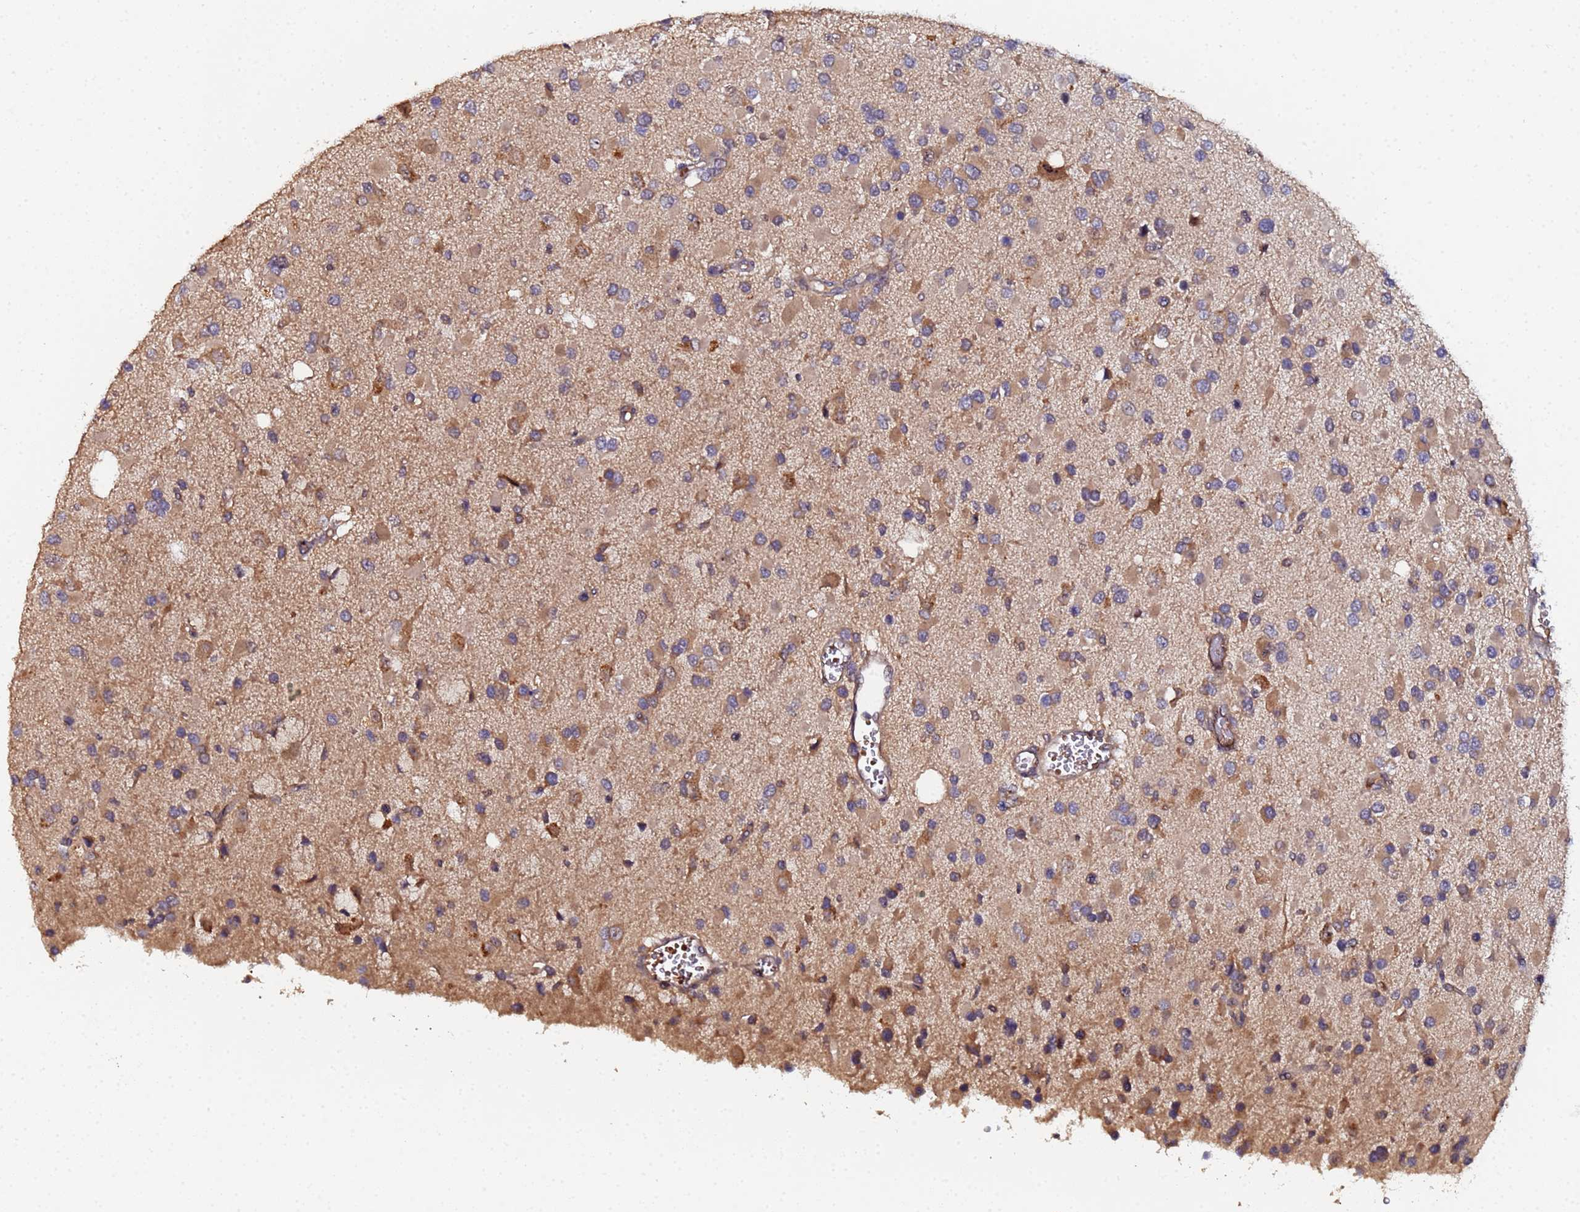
{"staining": {"intensity": "moderate", "quantity": ">75%", "location": "cytoplasmic/membranous"}, "tissue": "glioma", "cell_type": "Tumor cells", "image_type": "cancer", "snomed": [{"axis": "morphology", "description": "Glioma, malignant, High grade"}, {"axis": "topography", "description": "Brain"}], "caption": "Glioma tissue reveals moderate cytoplasmic/membranous expression in approximately >75% of tumor cells", "gene": "OSER1", "patient": {"sex": "male", "age": 53}}